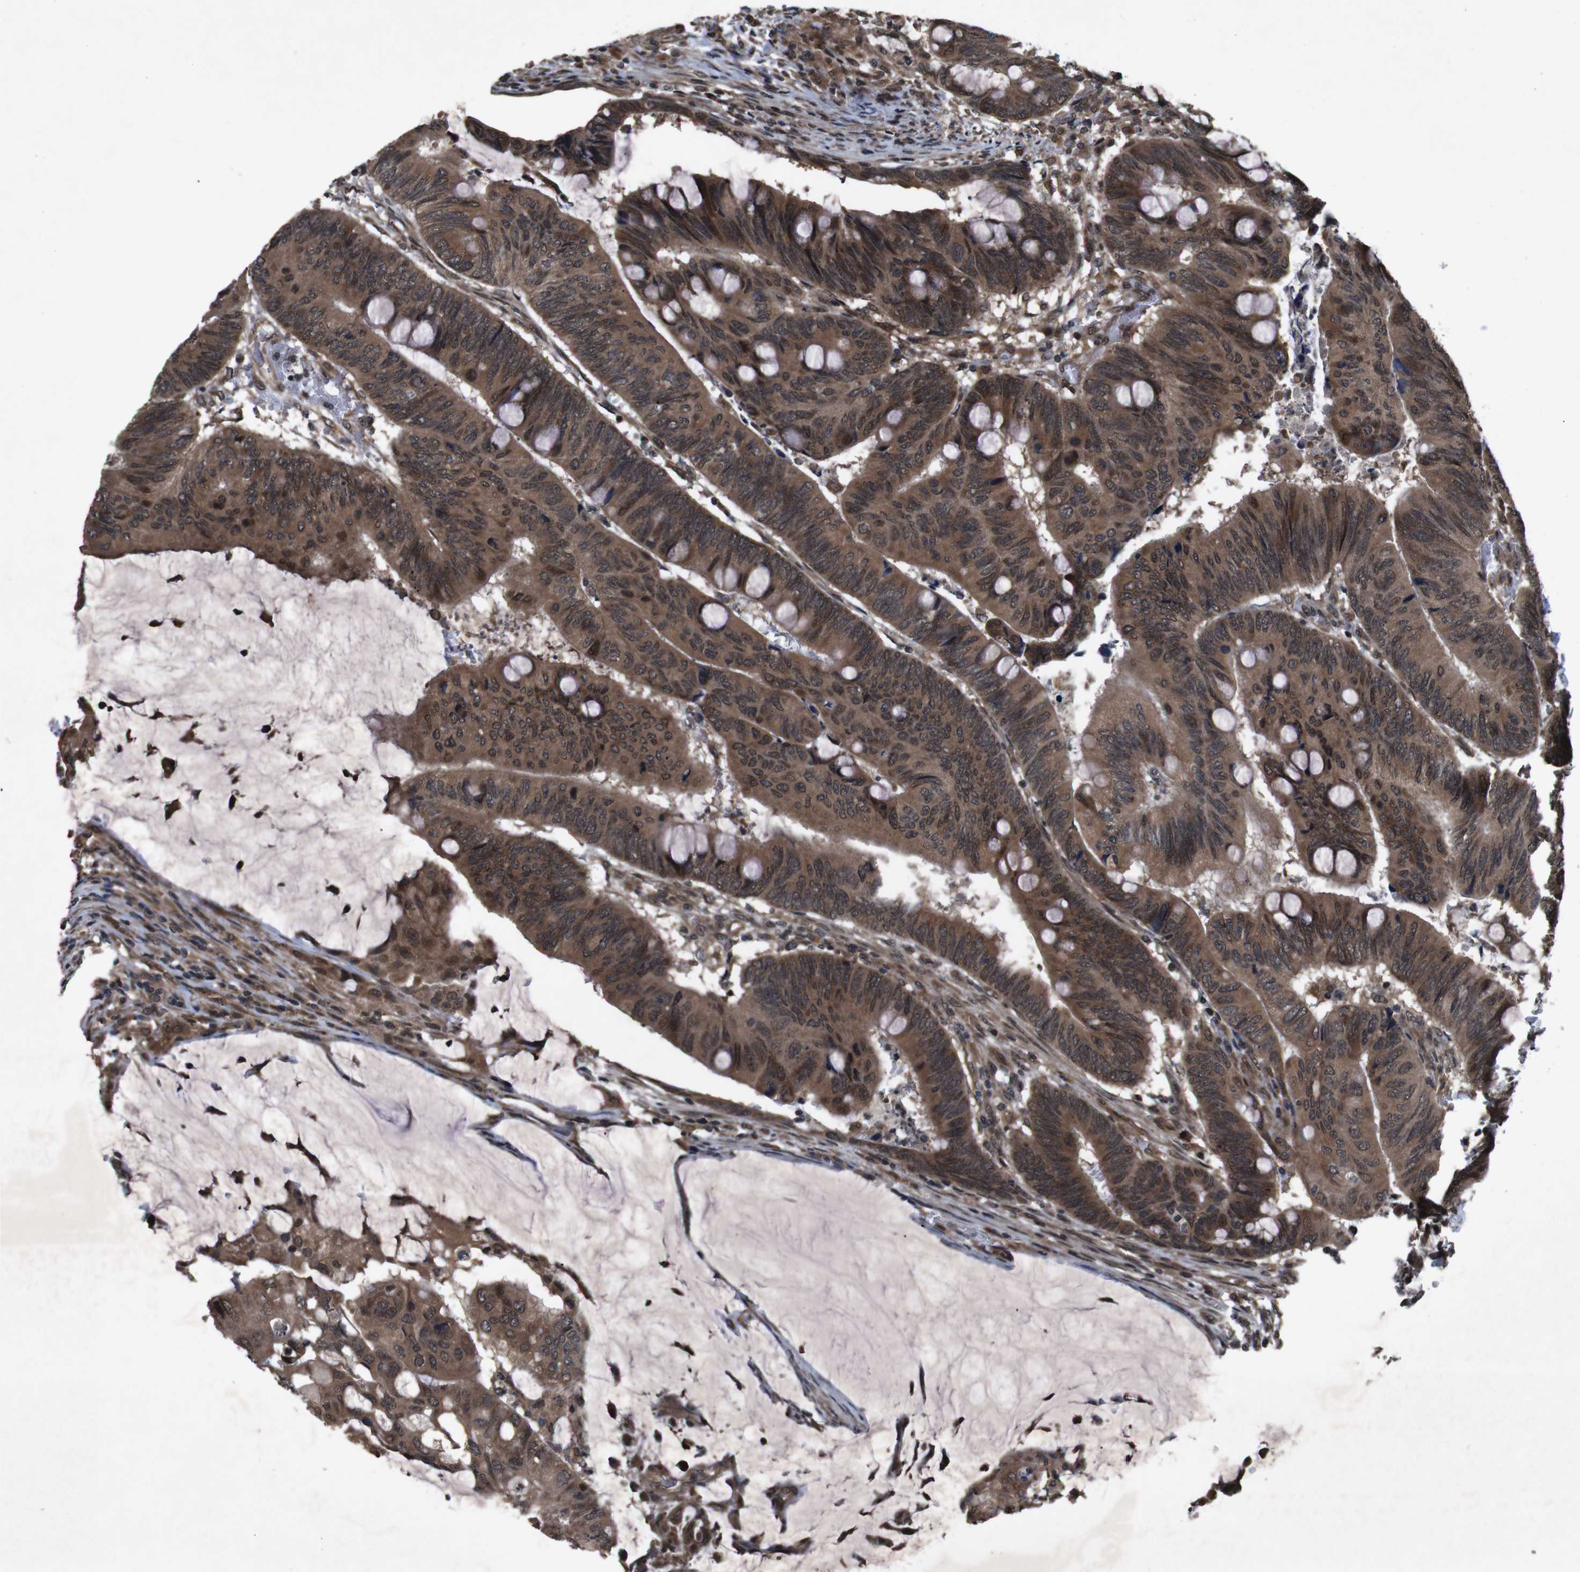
{"staining": {"intensity": "strong", "quantity": ">75%", "location": "cytoplasmic/membranous,nuclear"}, "tissue": "colorectal cancer", "cell_type": "Tumor cells", "image_type": "cancer", "snomed": [{"axis": "morphology", "description": "Normal tissue, NOS"}, {"axis": "morphology", "description": "Adenocarcinoma, NOS"}, {"axis": "topography", "description": "Rectum"}, {"axis": "topography", "description": "Peripheral nerve tissue"}], "caption": "The photomicrograph displays a brown stain indicating the presence of a protein in the cytoplasmic/membranous and nuclear of tumor cells in adenocarcinoma (colorectal). (brown staining indicates protein expression, while blue staining denotes nuclei).", "gene": "SOCS1", "patient": {"sex": "male", "age": 92}}